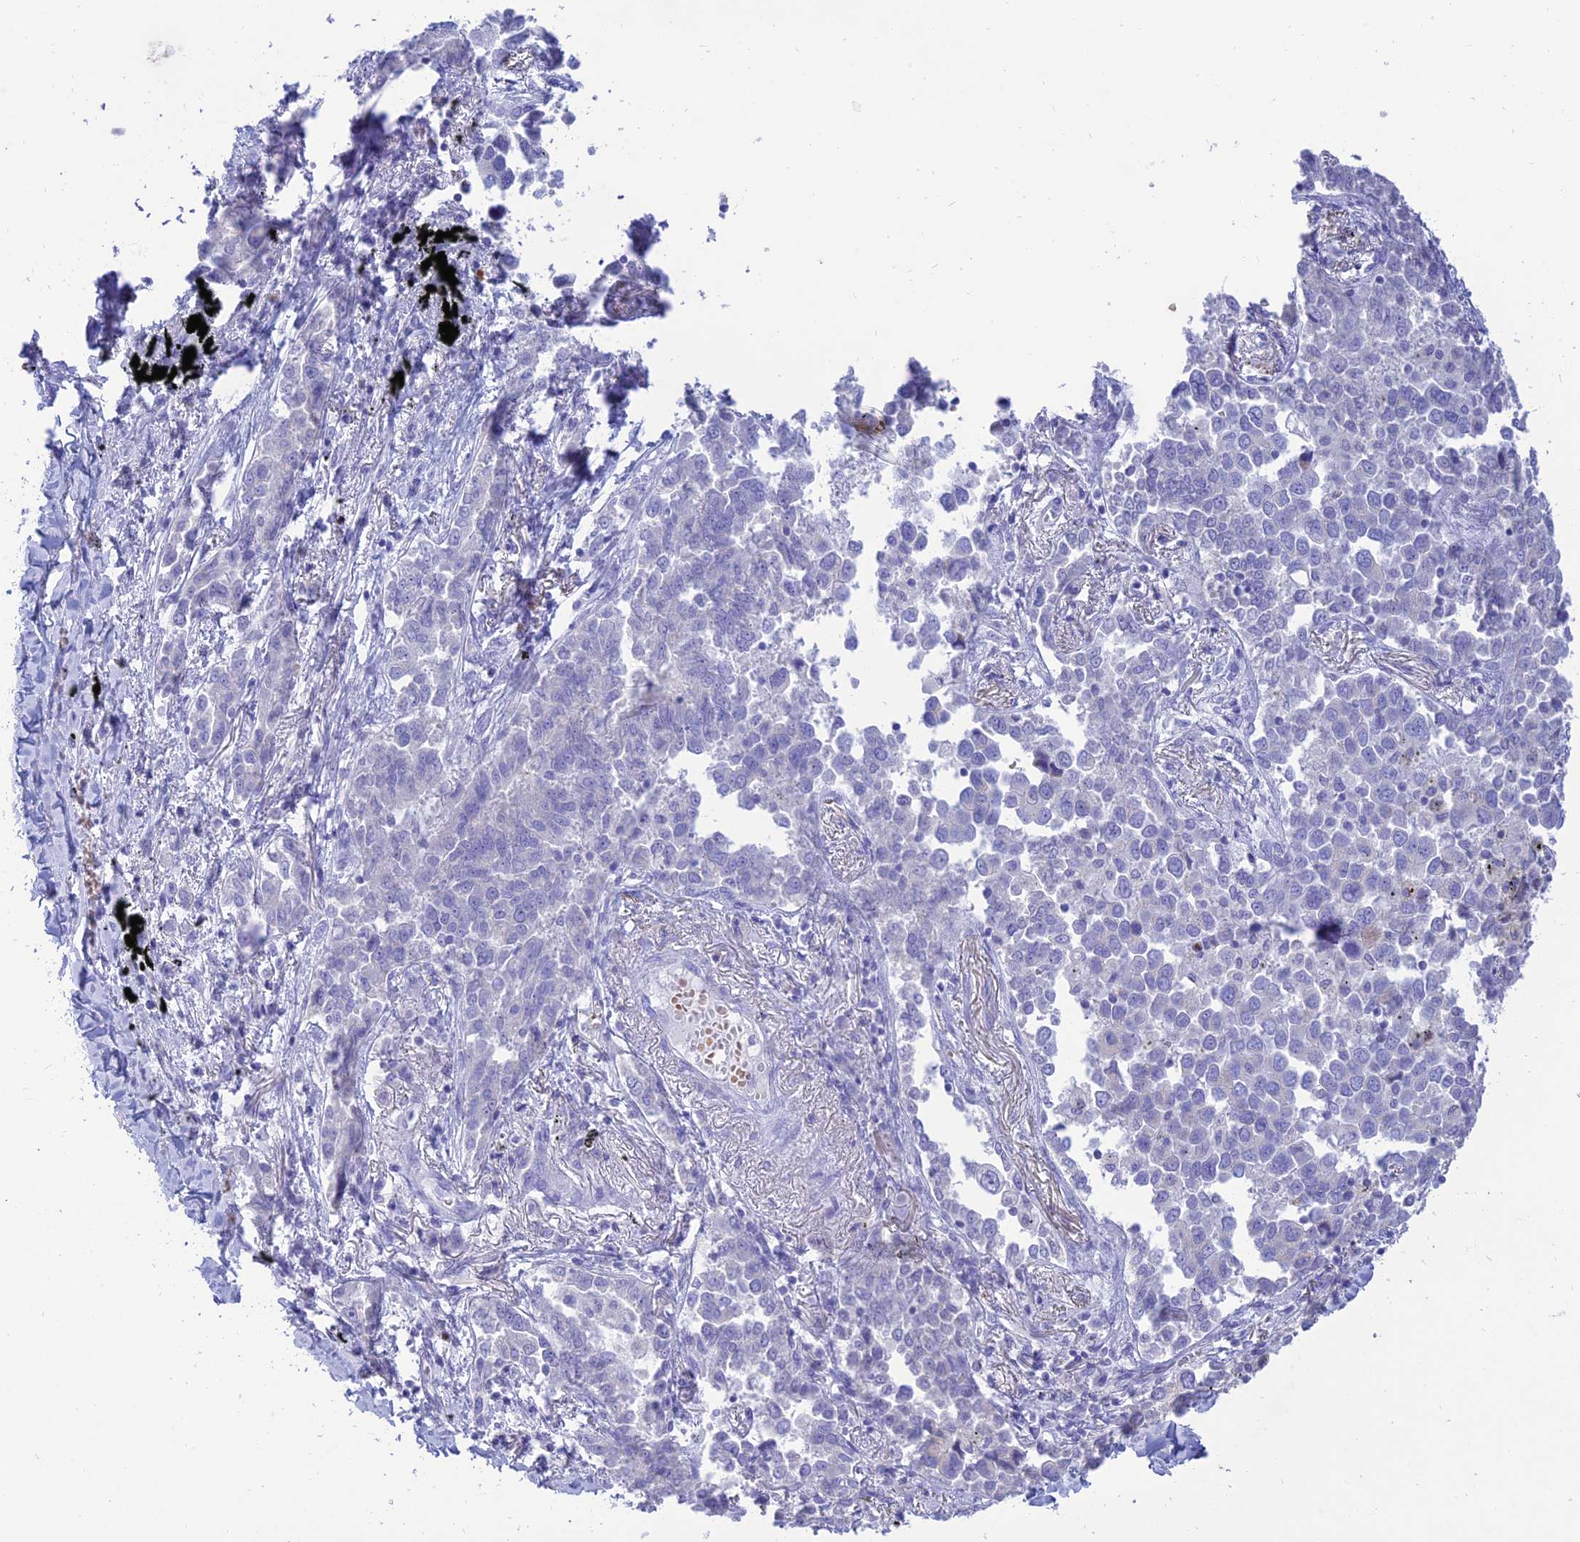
{"staining": {"intensity": "negative", "quantity": "none", "location": "none"}, "tissue": "lung cancer", "cell_type": "Tumor cells", "image_type": "cancer", "snomed": [{"axis": "morphology", "description": "Adenocarcinoma, NOS"}, {"axis": "topography", "description": "Lung"}], "caption": "Tumor cells are negative for brown protein staining in adenocarcinoma (lung).", "gene": "MAL2", "patient": {"sex": "male", "age": 67}}